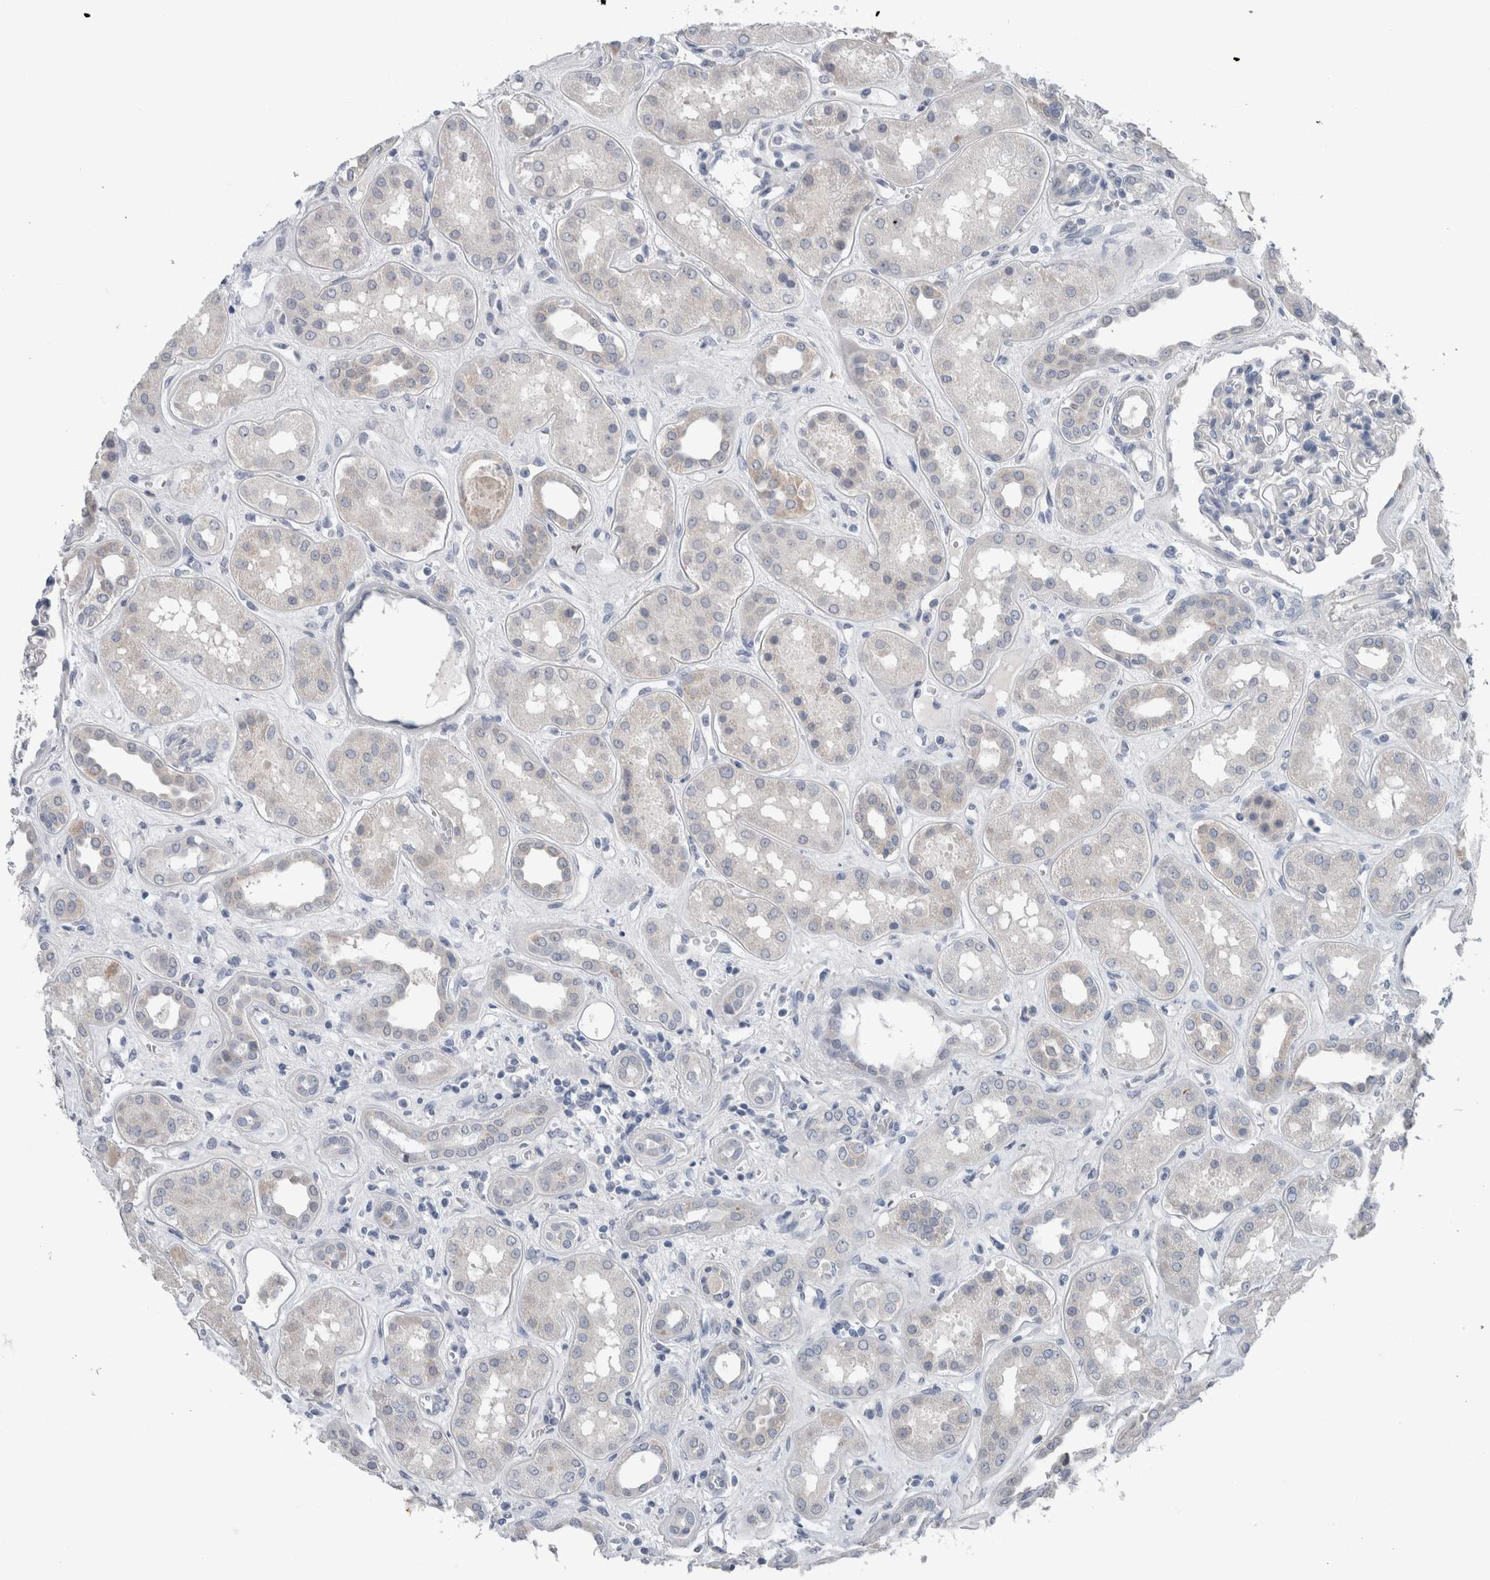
{"staining": {"intensity": "negative", "quantity": "none", "location": "none"}, "tissue": "kidney", "cell_type": "Cells in glomeruli", "image_type": "normal", "snomed": [{"axis": "morphology", "description": "Normal tissue, NOS"}, {"axis": "topography", "description": "Kidney"}], "caption": "This is a image of IHC staining of normal kidney, which shows no expression in cells in glomeruli. Brightfield microscopy of IHC stained with DAB (brown) and hematoxylin (blue), captured at high magnification.", "gene": "CRNN", "patient": {"sex": "male", "age": 59}}